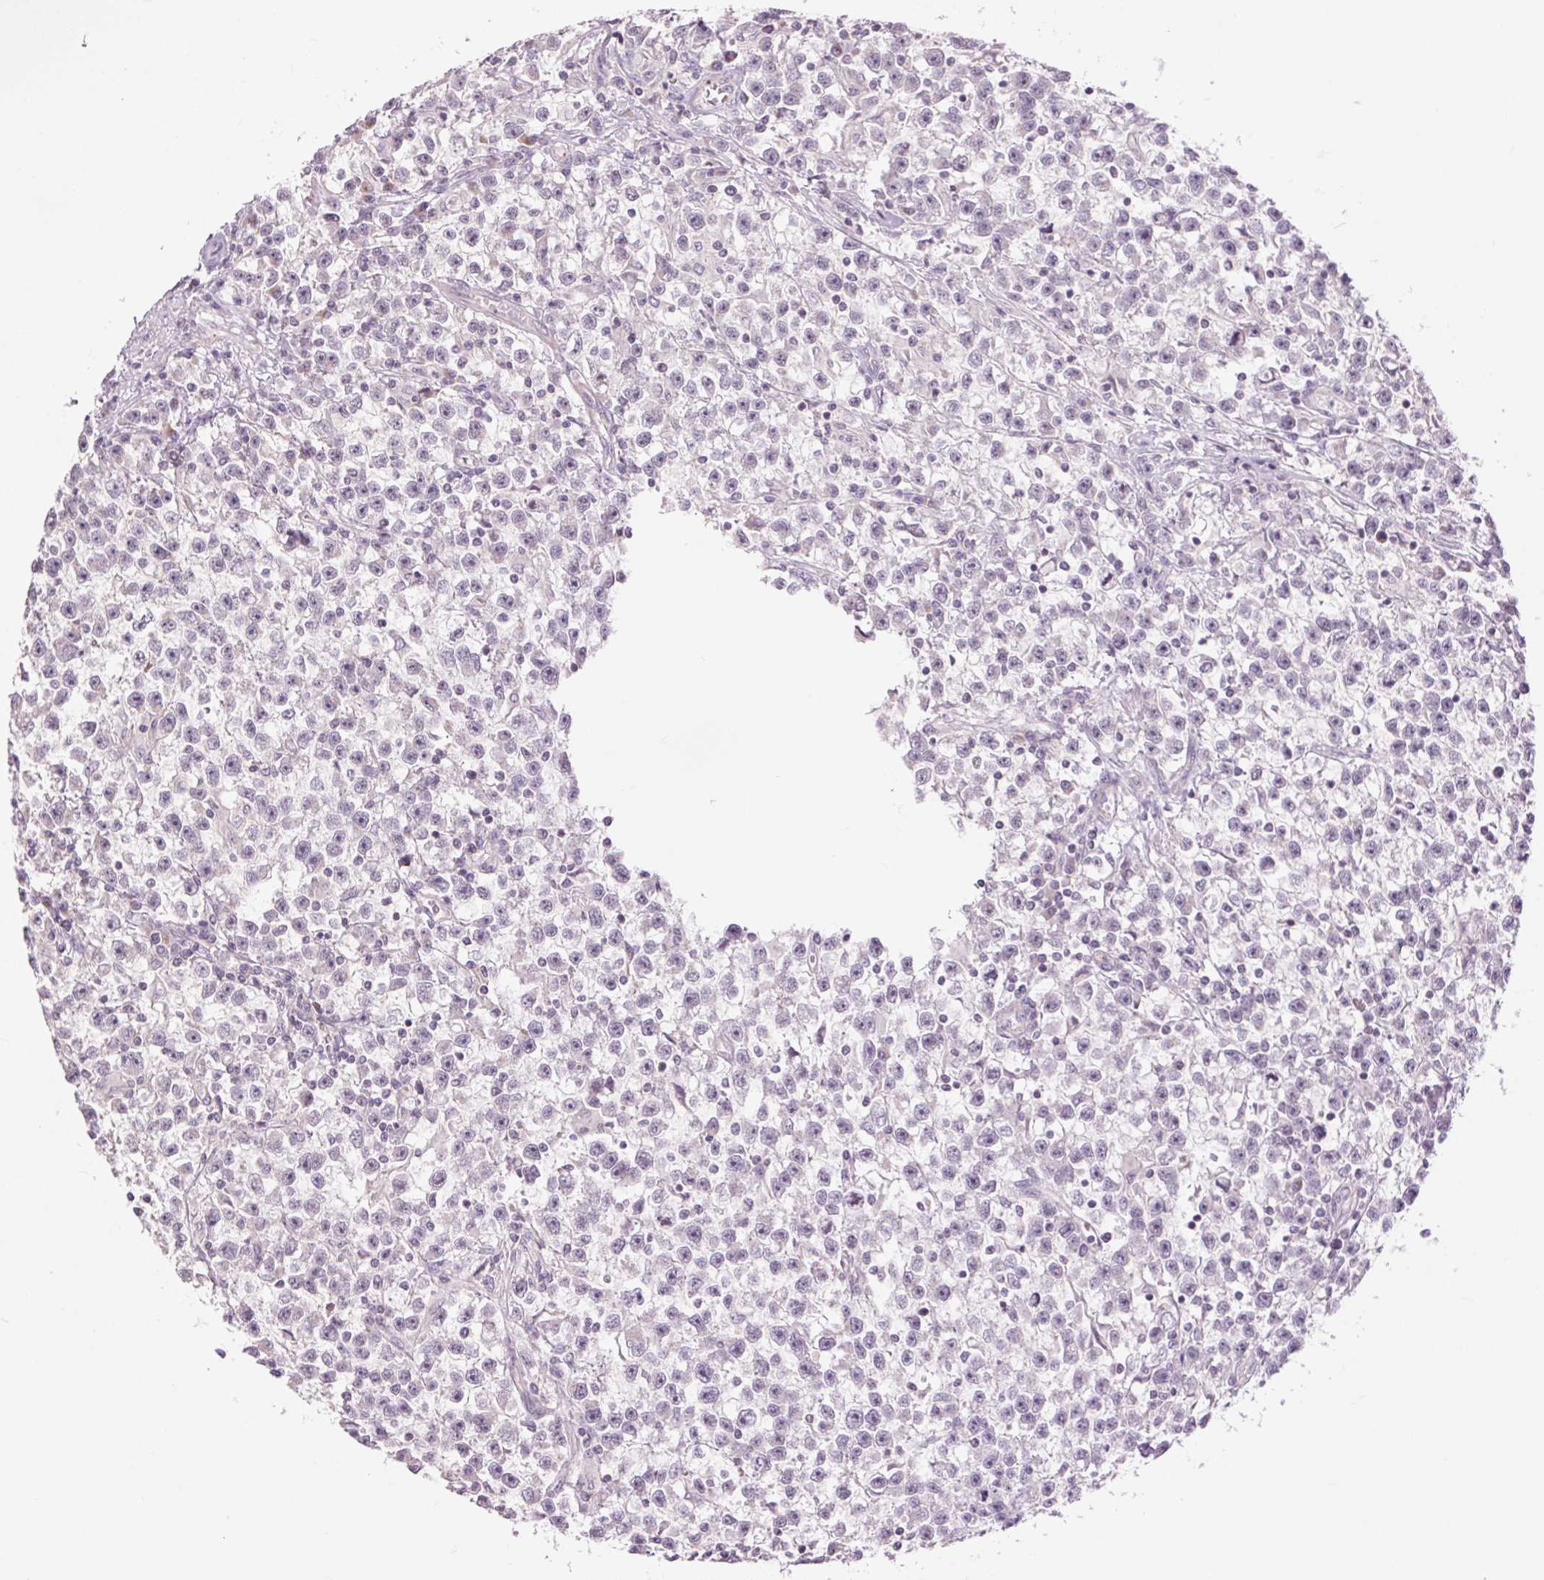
{"staining": {"intensity": "negative", "quantity": "none", "location": "none"}, "tissue": "testis cancer", "cell_type": "Tumor cells", "image_type": "cancer", "snomed": [{"axis": "morphology", "description": "Seminoma, NOS"}, {"axis": "topography", "description": "Testis"}], "caption": "High power microscopy histopathology image of an immunohistochemistry image of testis cancer (seminoma), revealing no significant expression in tumor cells.", "gene": "CTNNA3", "patient": {"sex": "male", "age": 31}}